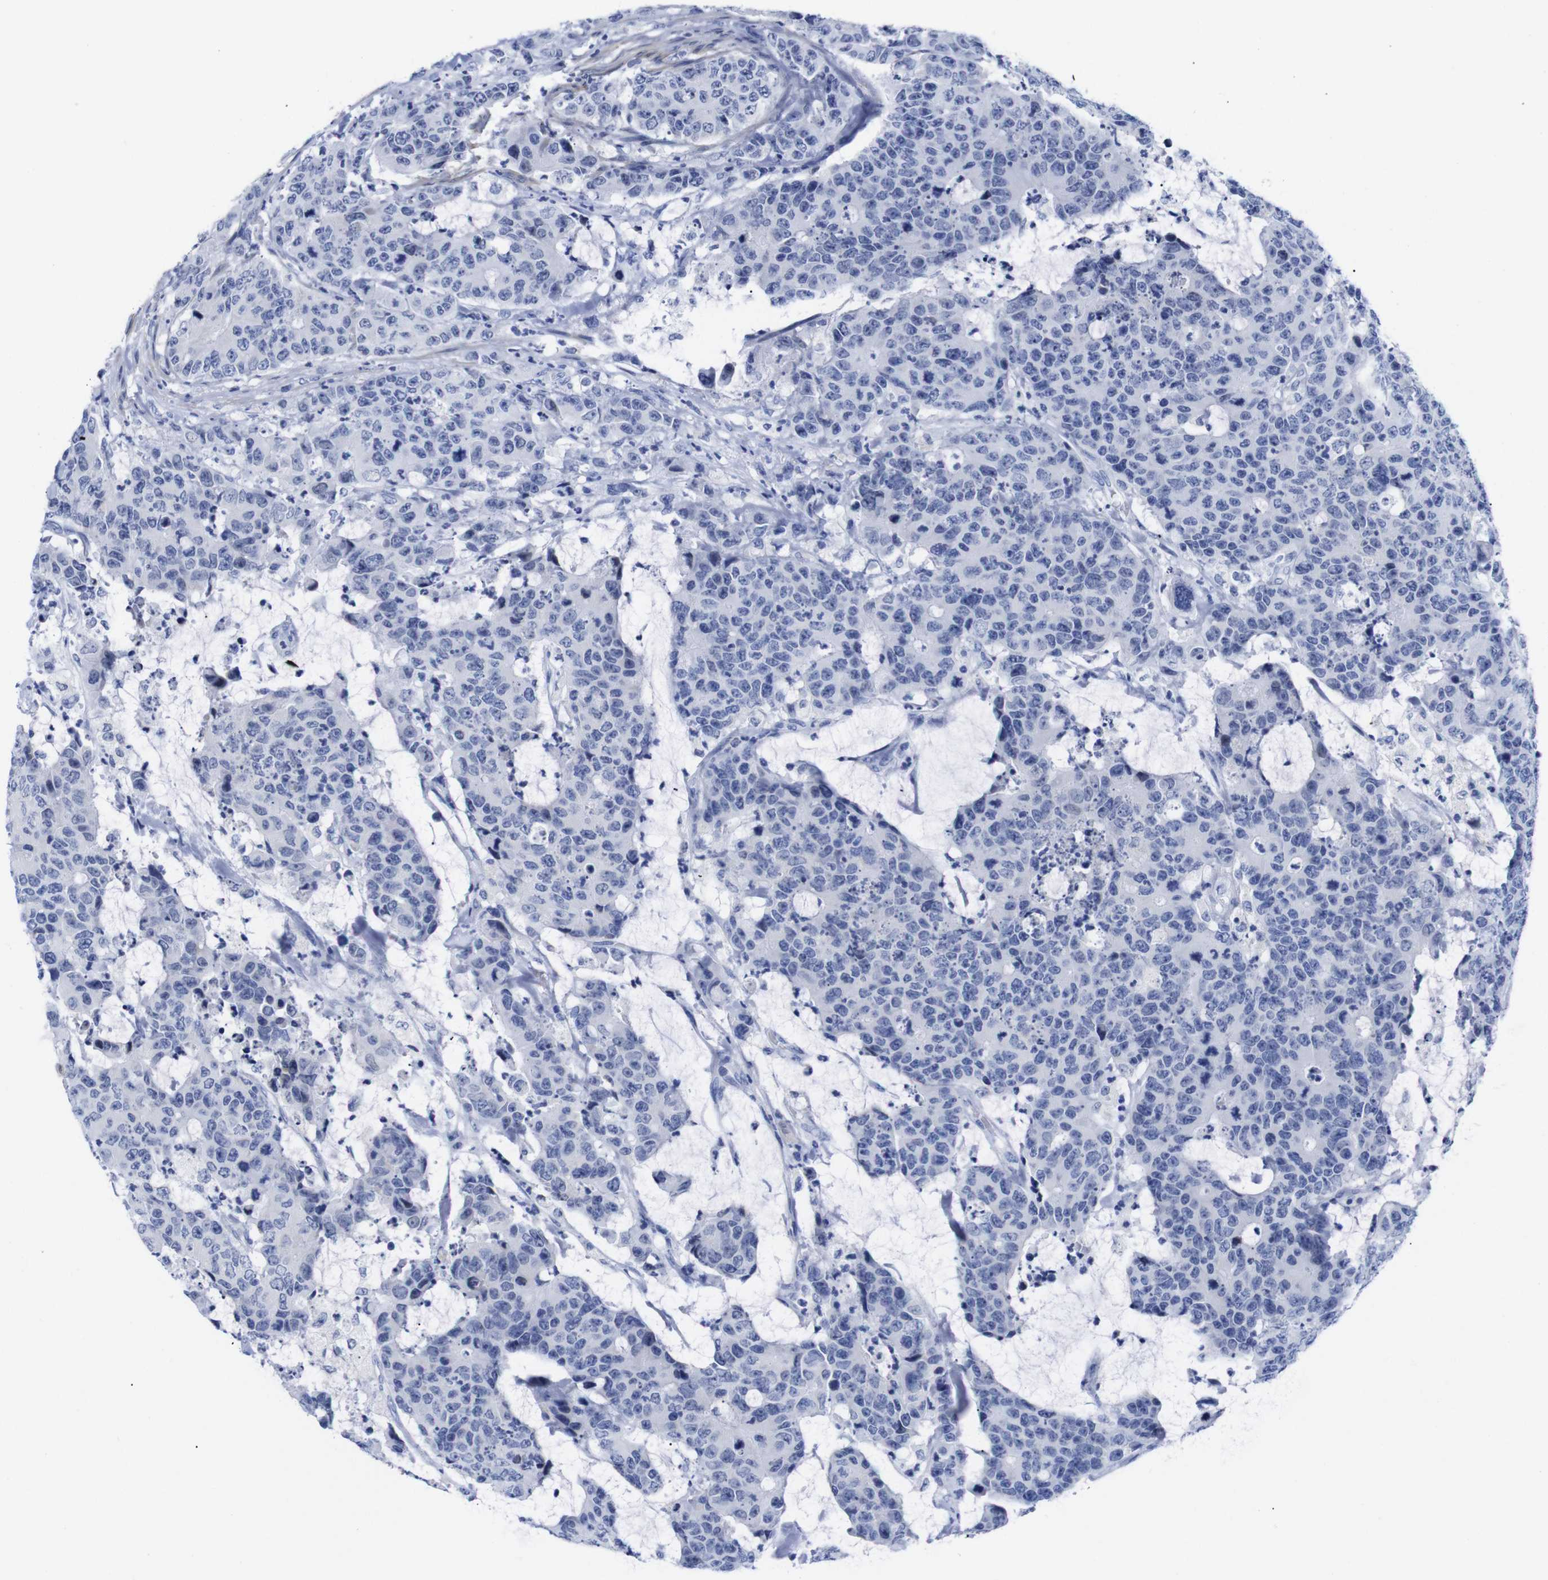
{"staining": {"intensity": "negative", "quantity": "none", "location": "none"}, "tissue": "colorectal cancer", "cell_type": "Tumor cells", "image_type": "cancer", "snomed": [{"axis": "morphology", "description": "Adenocarcinoma, NOS"}, {"axis": "topography", "description": "Colon"}], "caption": "IHC image of human colorectal cancer stained for a protein (brown), which reveals no staining in tumor cells. The staining was performed using DAB (3,3'-diaminobenzidine) to visualize the protein expression in brown, while the nuclei were stained in blue with hematoxylin (Magnification: 20x).", "gene": "LRRC55", "patient": {"sex": "female", "age": 86}}